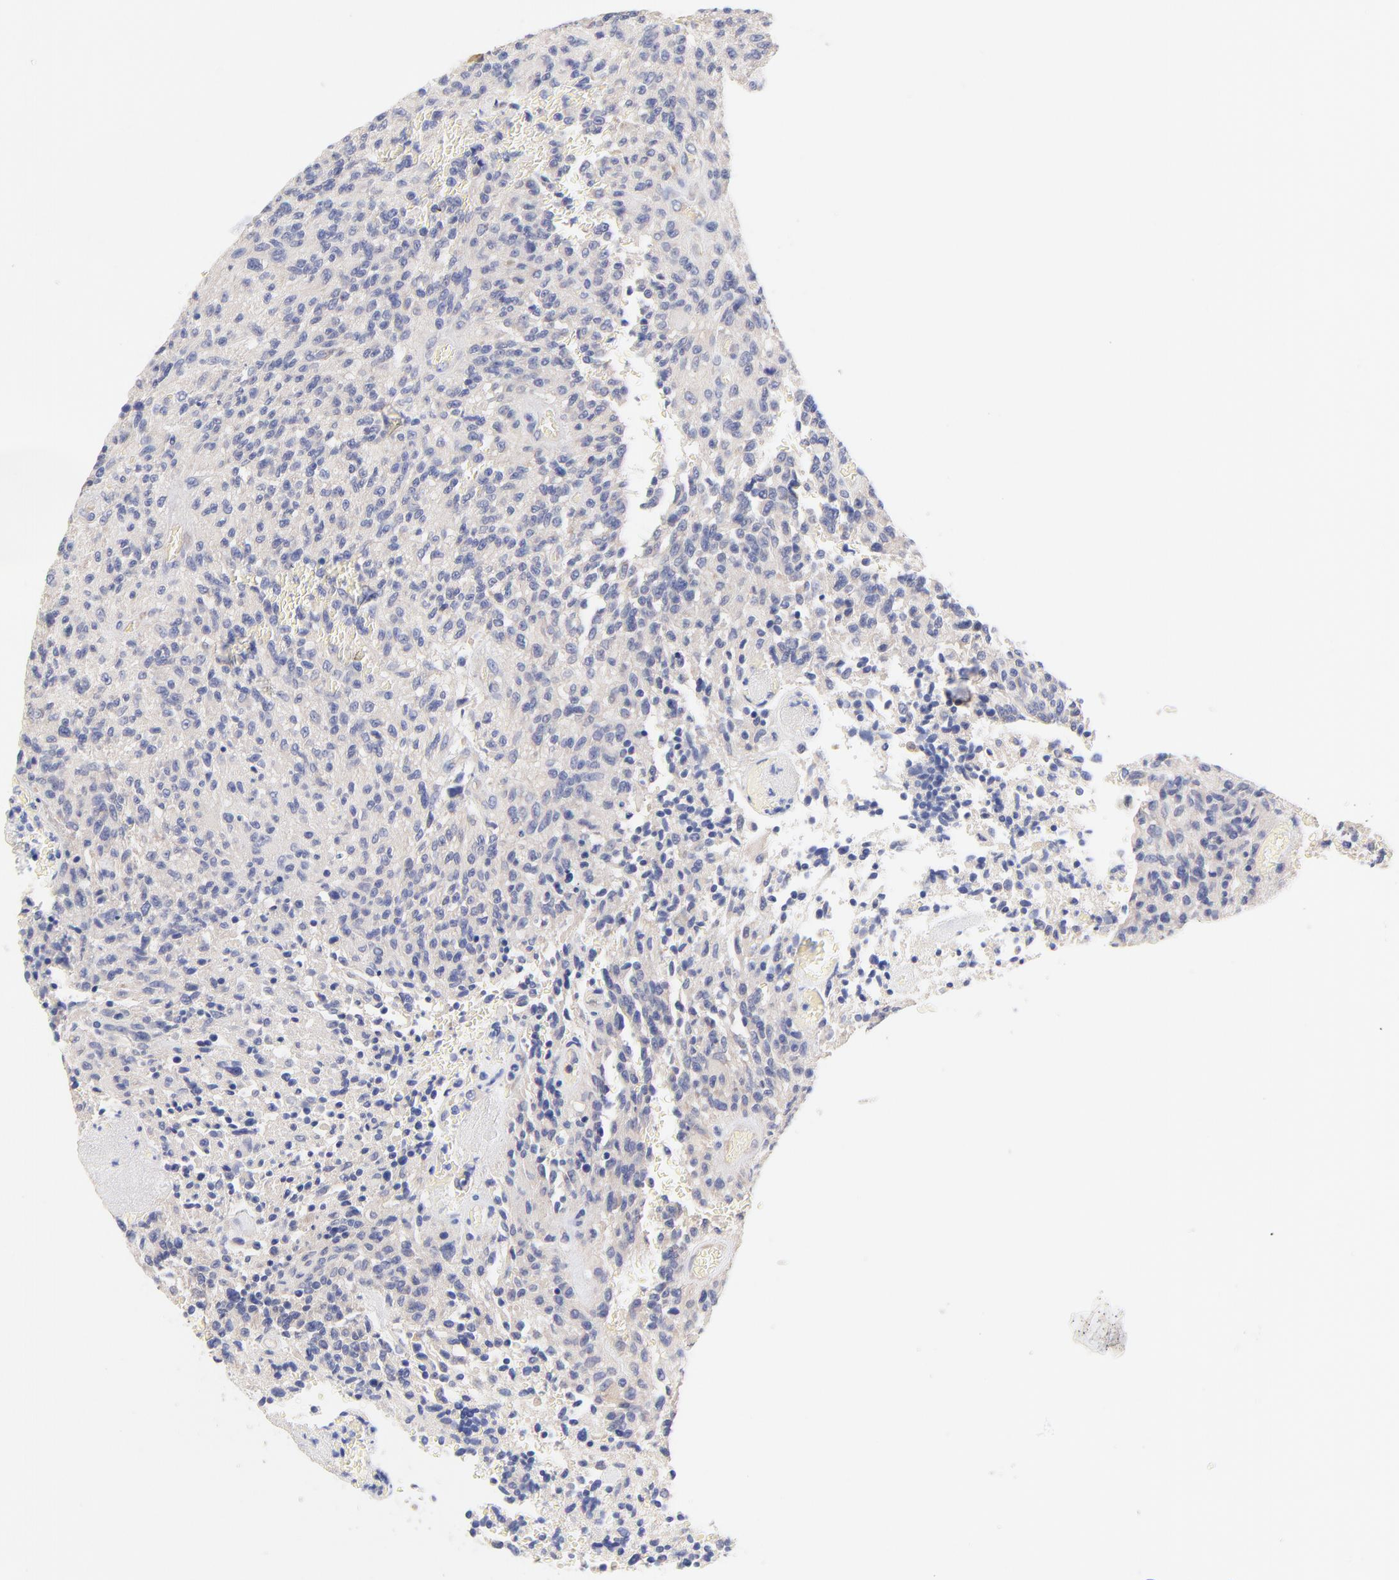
{"staining": {"intensity": "negative", "quantity": "none", "location": "none"}, "tissue": "glioma", "cell_type": "Tumor cells", "image_type": "cancer", "snomed": [{"axis": "morphology", "description": "Normal tissue, NOS"}, {"axis": "morphology", "description": "Glioma, malignant, High grade"}, {"axis": "topography", "description": "Cerebral cortex"}], "caption": "This is an immunohistochemistry micrograph of malignant glioma (high-grade). There is no positivity in tumor cells.", "gene": "TNFRSF13C", "patient": {"sex": "male", "age": 56}}